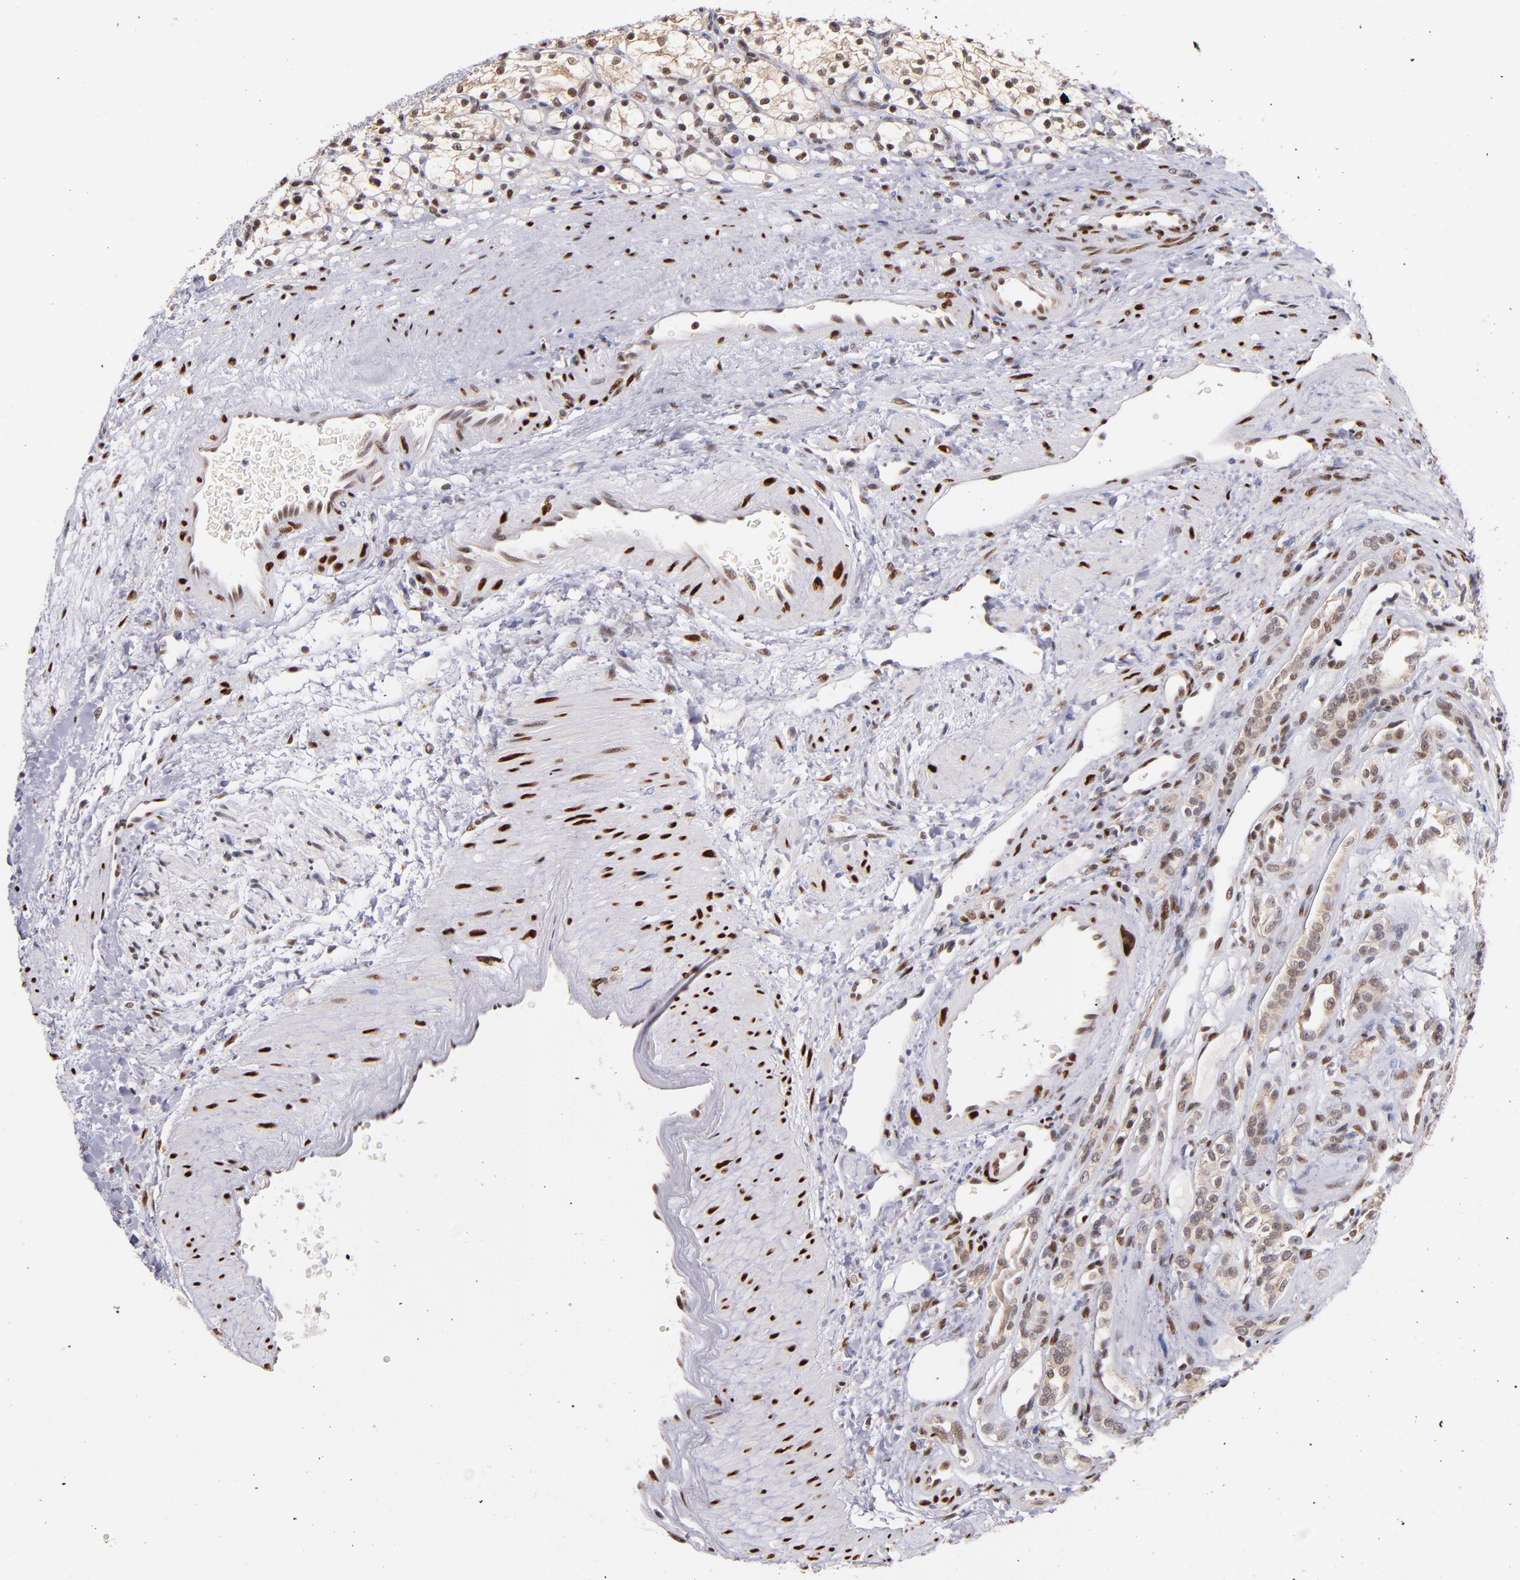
{"staining": {"intensity": "moderate", "quantity": "25%-75%", "location": "nuclear"}, "tissue": "renal cancer", "cell_type": "Tumor cells", "image_type": "cancer", "snomed": [{"axis": "morphology", "description": "Adenocarcinoma, NOS"}, {"axis": "topography", "description": "Kidney"}], "caption": "Human adenocarcinoma (renal) stained with a protein marker reveals moderate staining in tumor cells.", "gene": "SRF", "patient": {"sex": "female", "age": 60}}